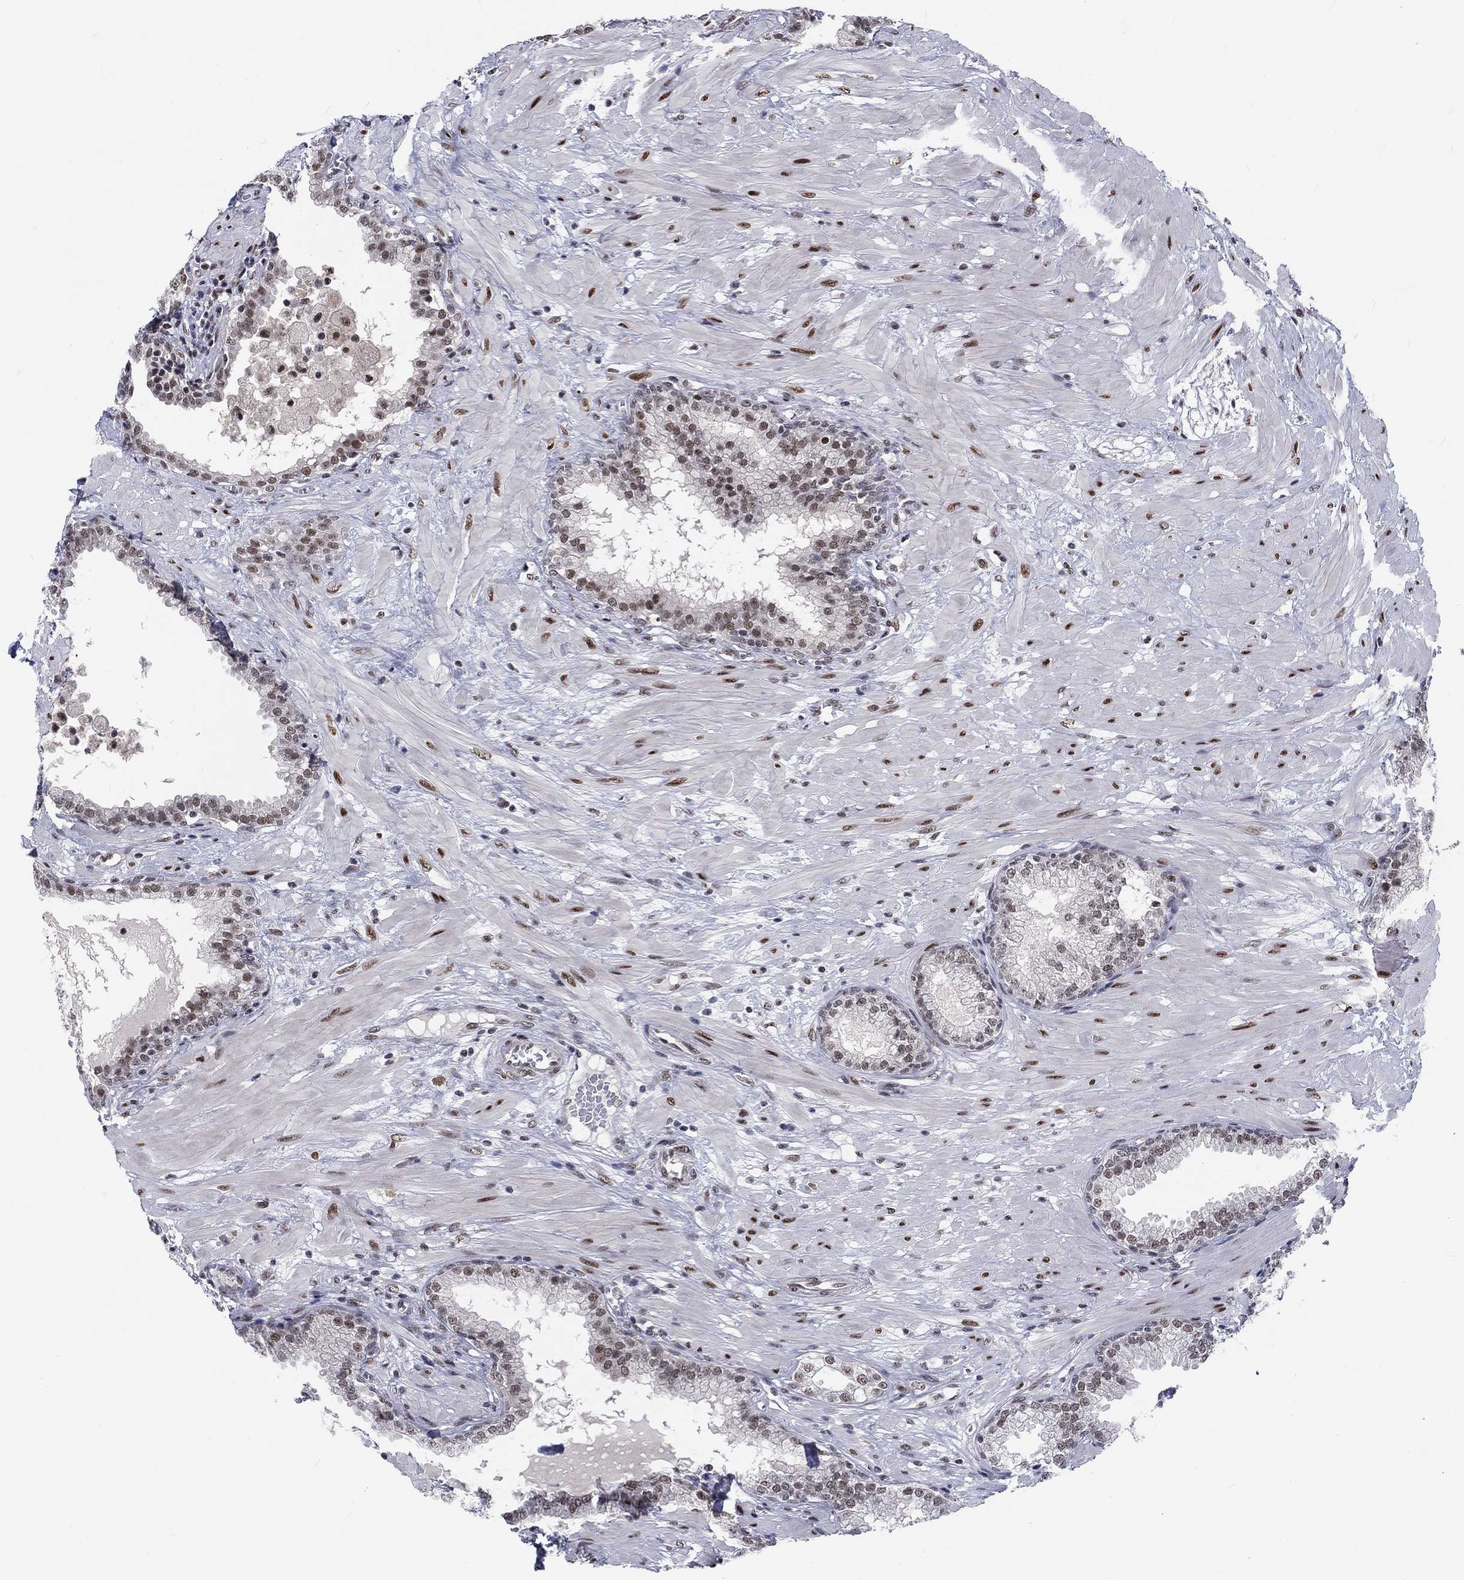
{"staining": {"intensity": "moderate", "quantity": "<25%", "location": "nuclear"}, "tissue": "prostate", "cell_type": "Glandular cells", "image_type": "normal", "snomed": [{"axis": "morphology", "description": "Normal tissue, NOS"}, {"axis": "topography", "description": "Prostate"}], "caption": "A high-resolution histopathology image shows immunohistochemistry (IHC) staining of normal prostate, which exhibits moderate nuclear positivity in approximately <25% of glandular cells. (brown staining indicates protein expression, while blue staining denotes nuclei).", "gene": "FYTTD1", "patient": {"sex": "male", "age": 64}}